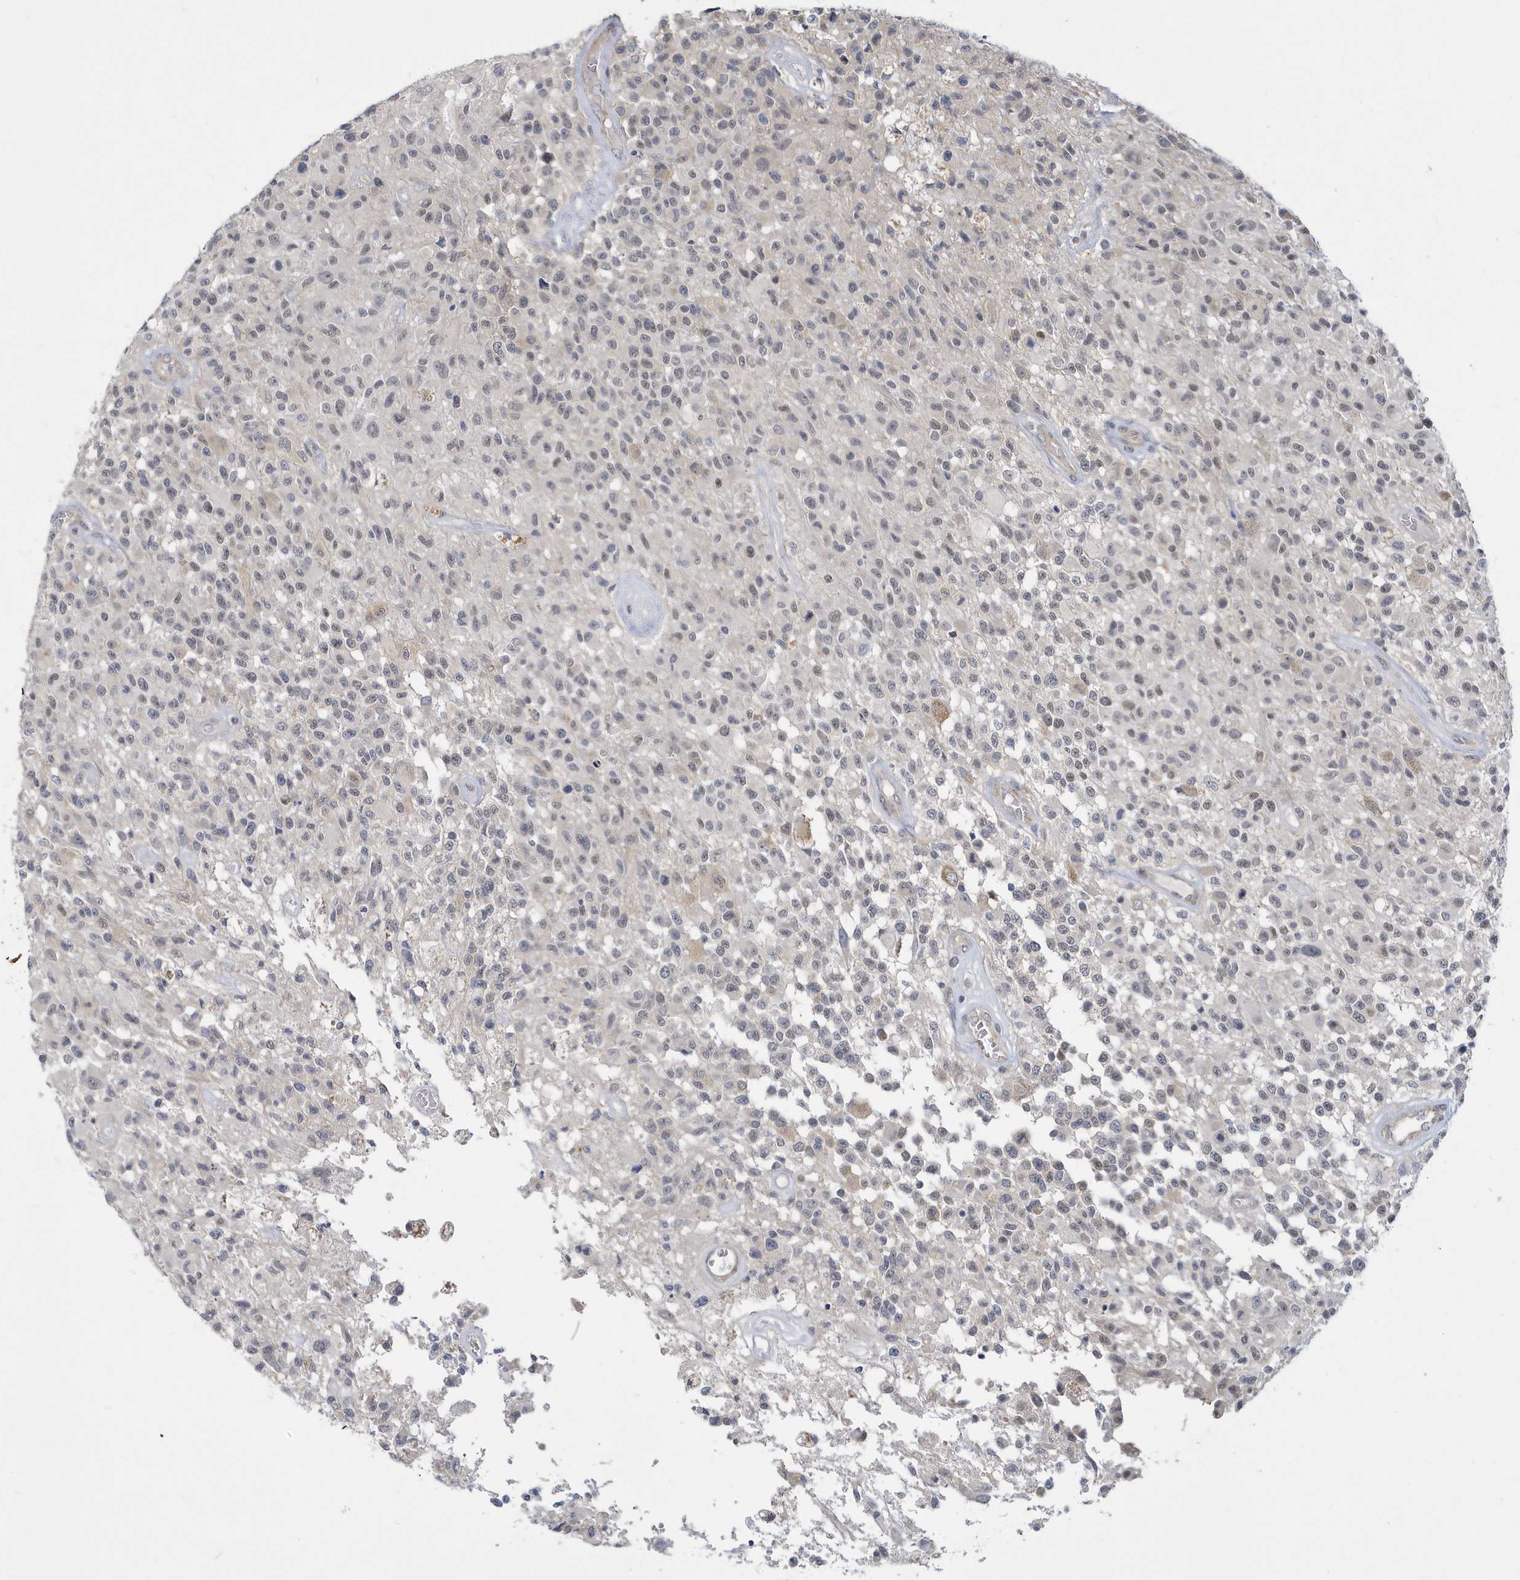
{"staining": {"intensity": "negative", "quantity": "none", "location": "none"}, "tissue": "glioma", "cell_type": "Tumor cells", "image_type": "cancer", "snomed": [{"axis": "morphology", "description": "Glioma, malignant, High grade"}, {"axis": "morphology", "description": "Glioblastoma, NOS"}, {"axis": "topography", "description": "Brain"}], "caption": "Image shows no protein positivity in tumor cells of high-grade glioma (malignant) tissue.", "gene": "ZNF654", "patient": {"sex": "male", "age": 60}}